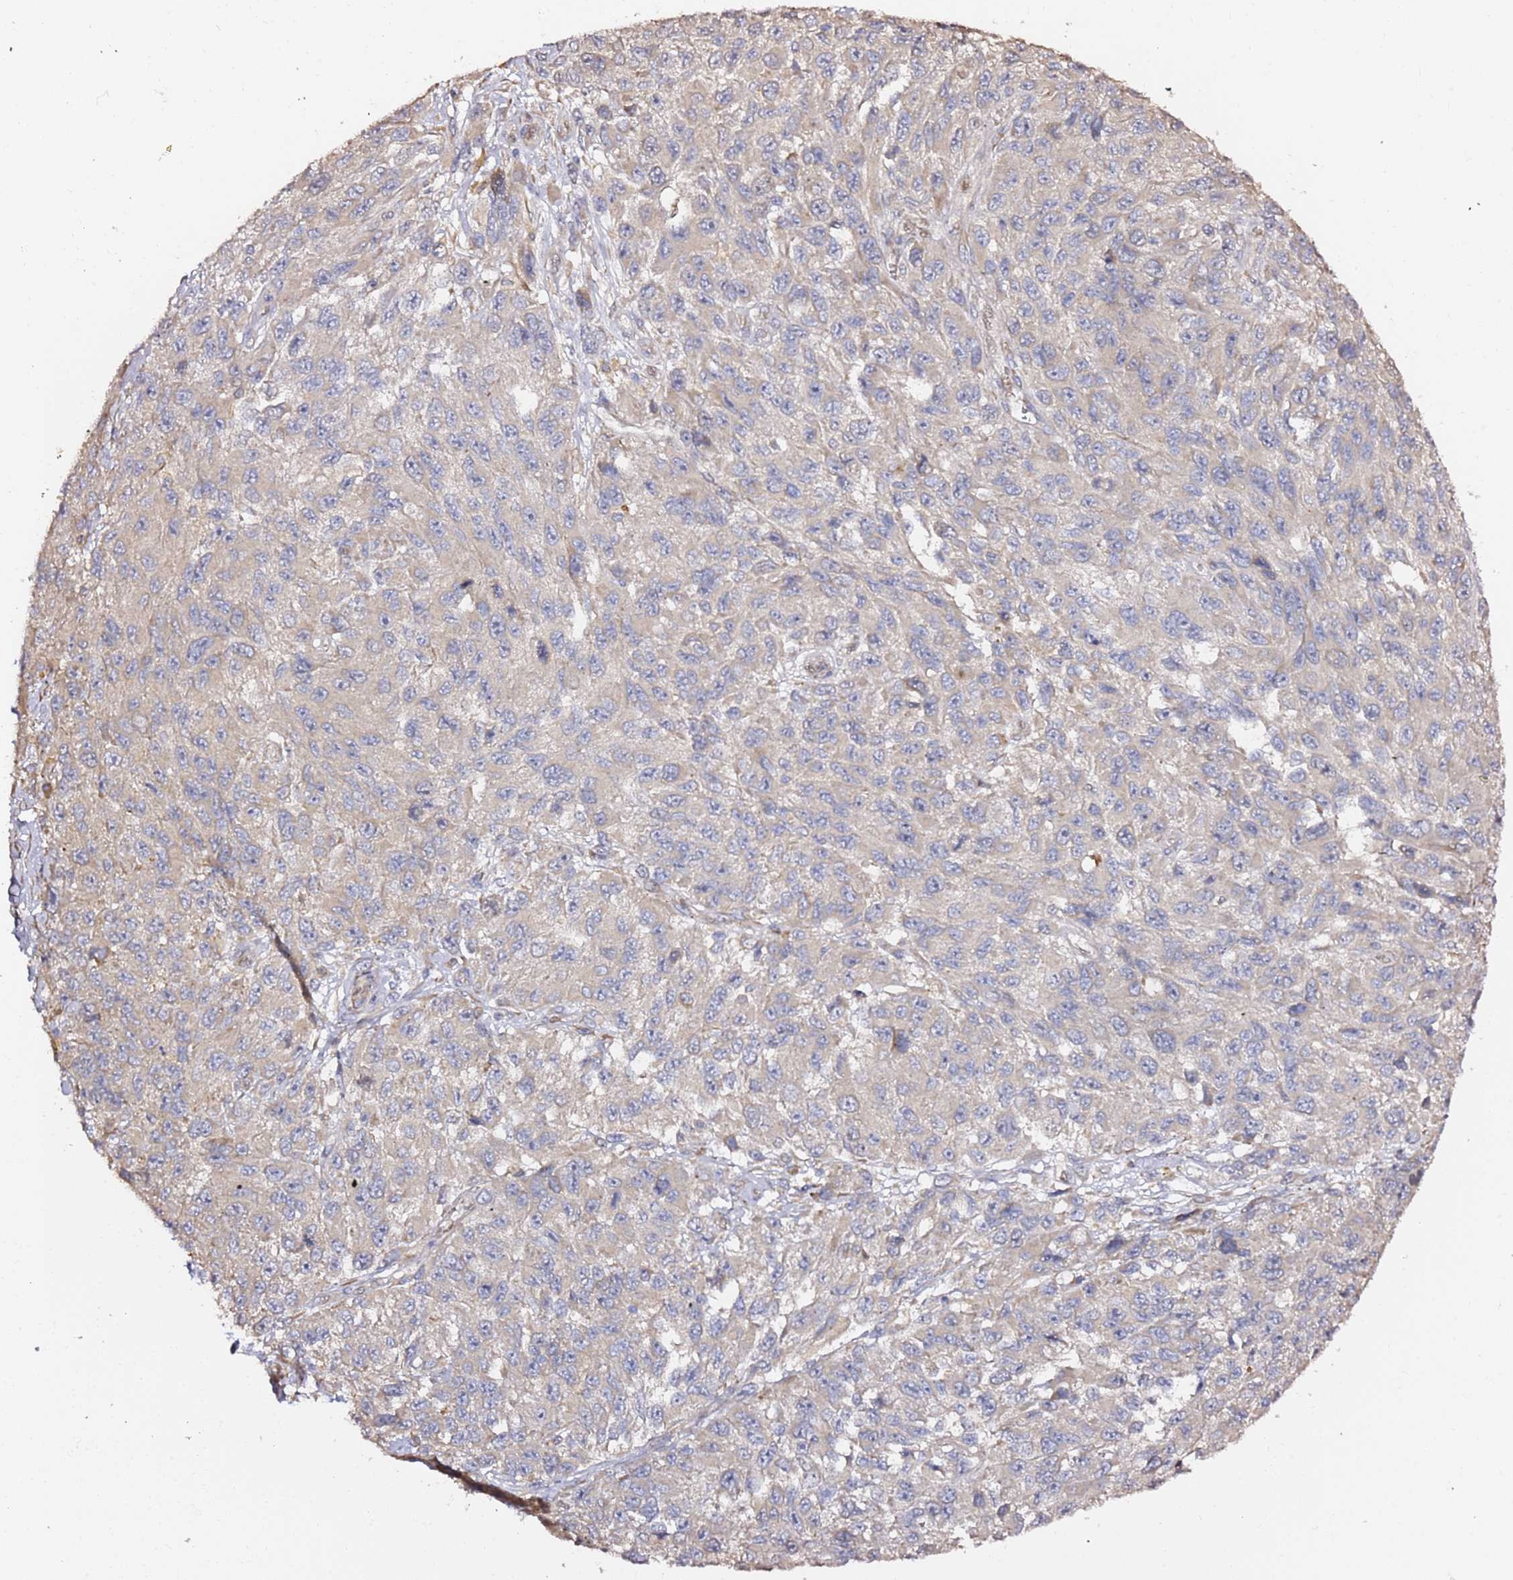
{"staining": {"intensity": "negative", "quantity": "none", "location": "none"}, "tissue": "melanoma", "cell_type": "Tumor cells", "image_type": "cancer", "snomed": [{"axis": "morphology", "description": "Normal tissue, NOS"}, {"axis": "morphology", "description": "Malignant melanoma, NOS"}, {"axis": "topography", "description": "Skin"}], "caption": "Tumor cells show no significant positivity in malignant melanoma.", "gene": "HSD17B7", "patient": {"sex": "female", "age": 96}}